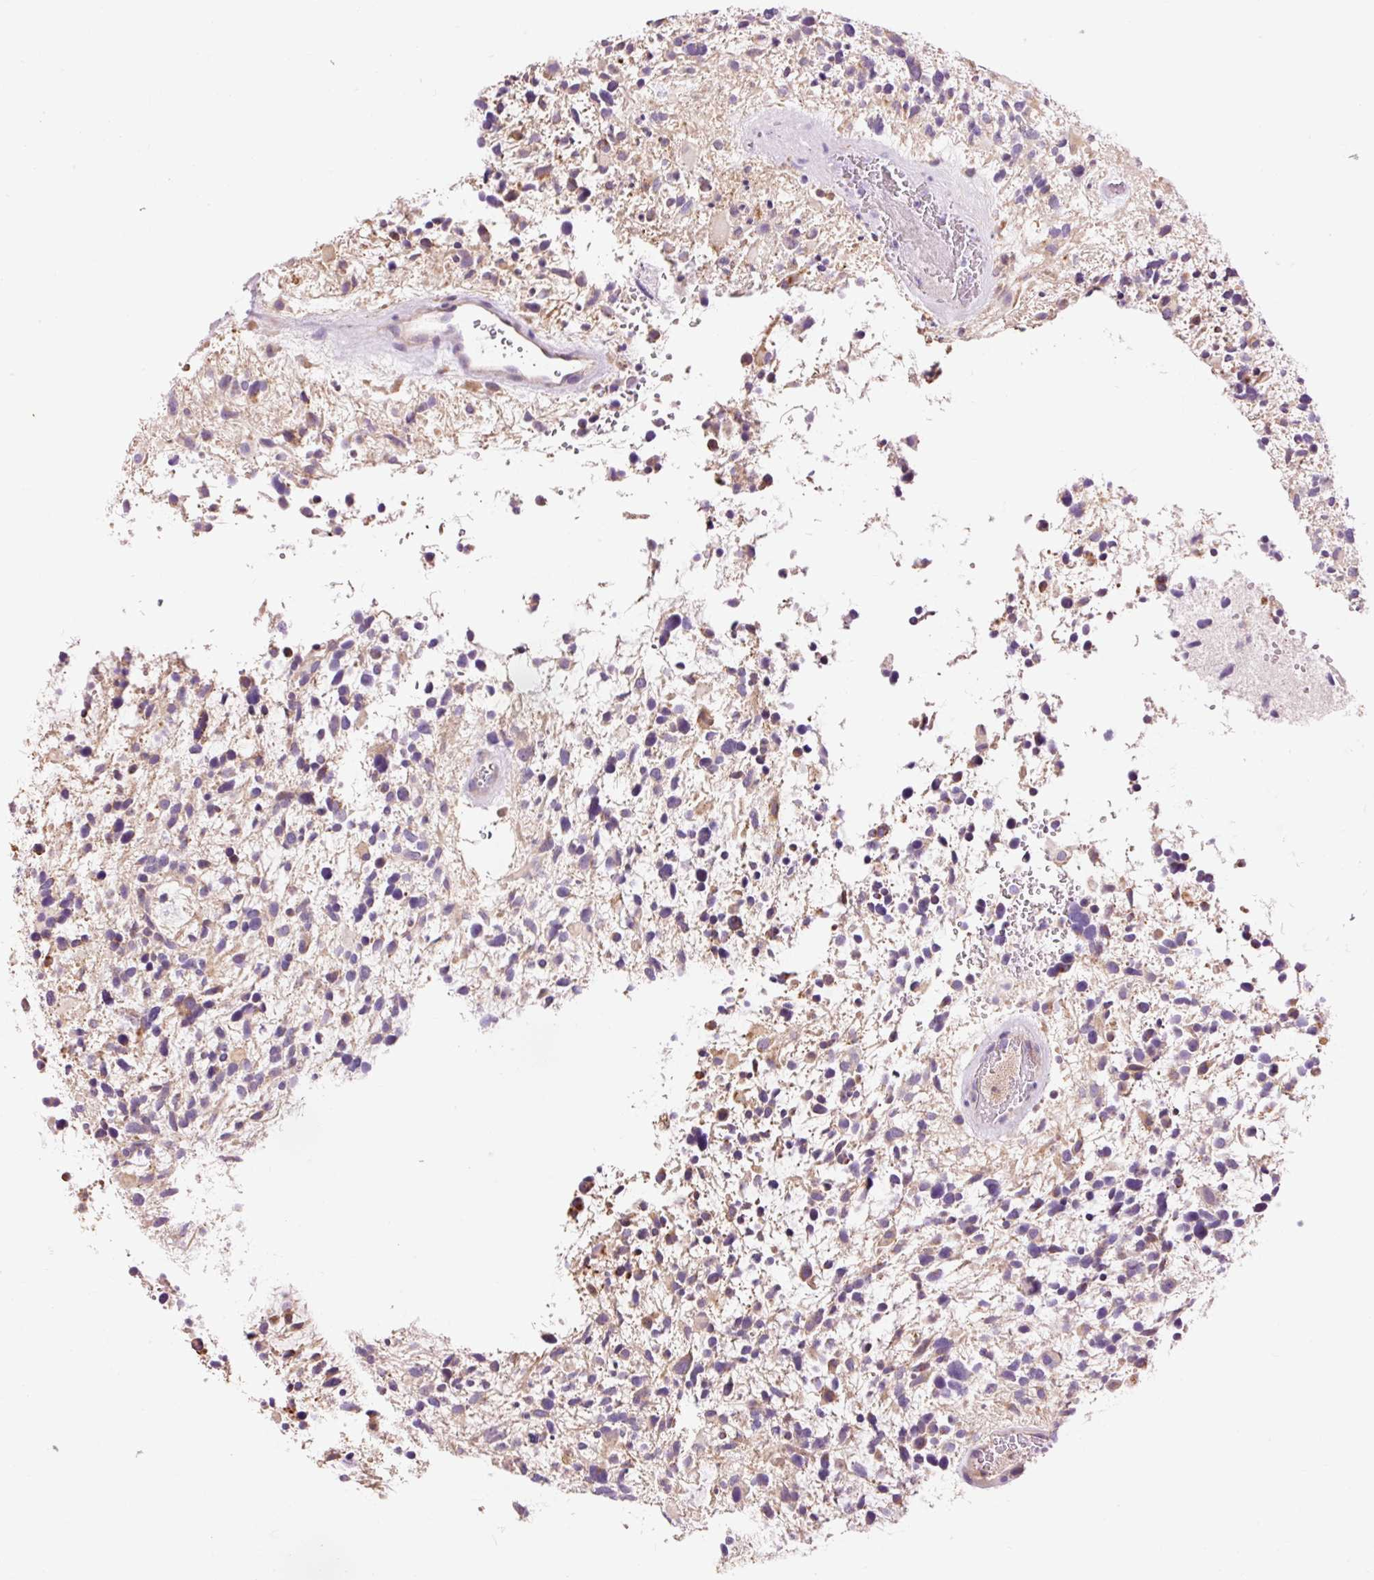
{"staining": {"intensity": "weak", "quantity": "25%-75%", "location": "cytoplasmic/membranous"}, "tissue": "glioma", "cell_type": "Tumor cells", "image_type": "cancer", "snomed": [{"axis": "morphology", "description": "Glioma, malignant, High grade"}, {"axis": "topography", "description": "Brain"}], "caption": "High-magnification brightfield microscopy of glioma stained with DAB (3,3'-diaminobenzidine) (brown) and counterstained with hematoxylin (blue). tumor cells exhibit weak cytoplasmic/membranous positivity is identified in approximately25%-75% of cells.", "gene": "PRDX5", "patient": {"sex": "female", "age": 11}}